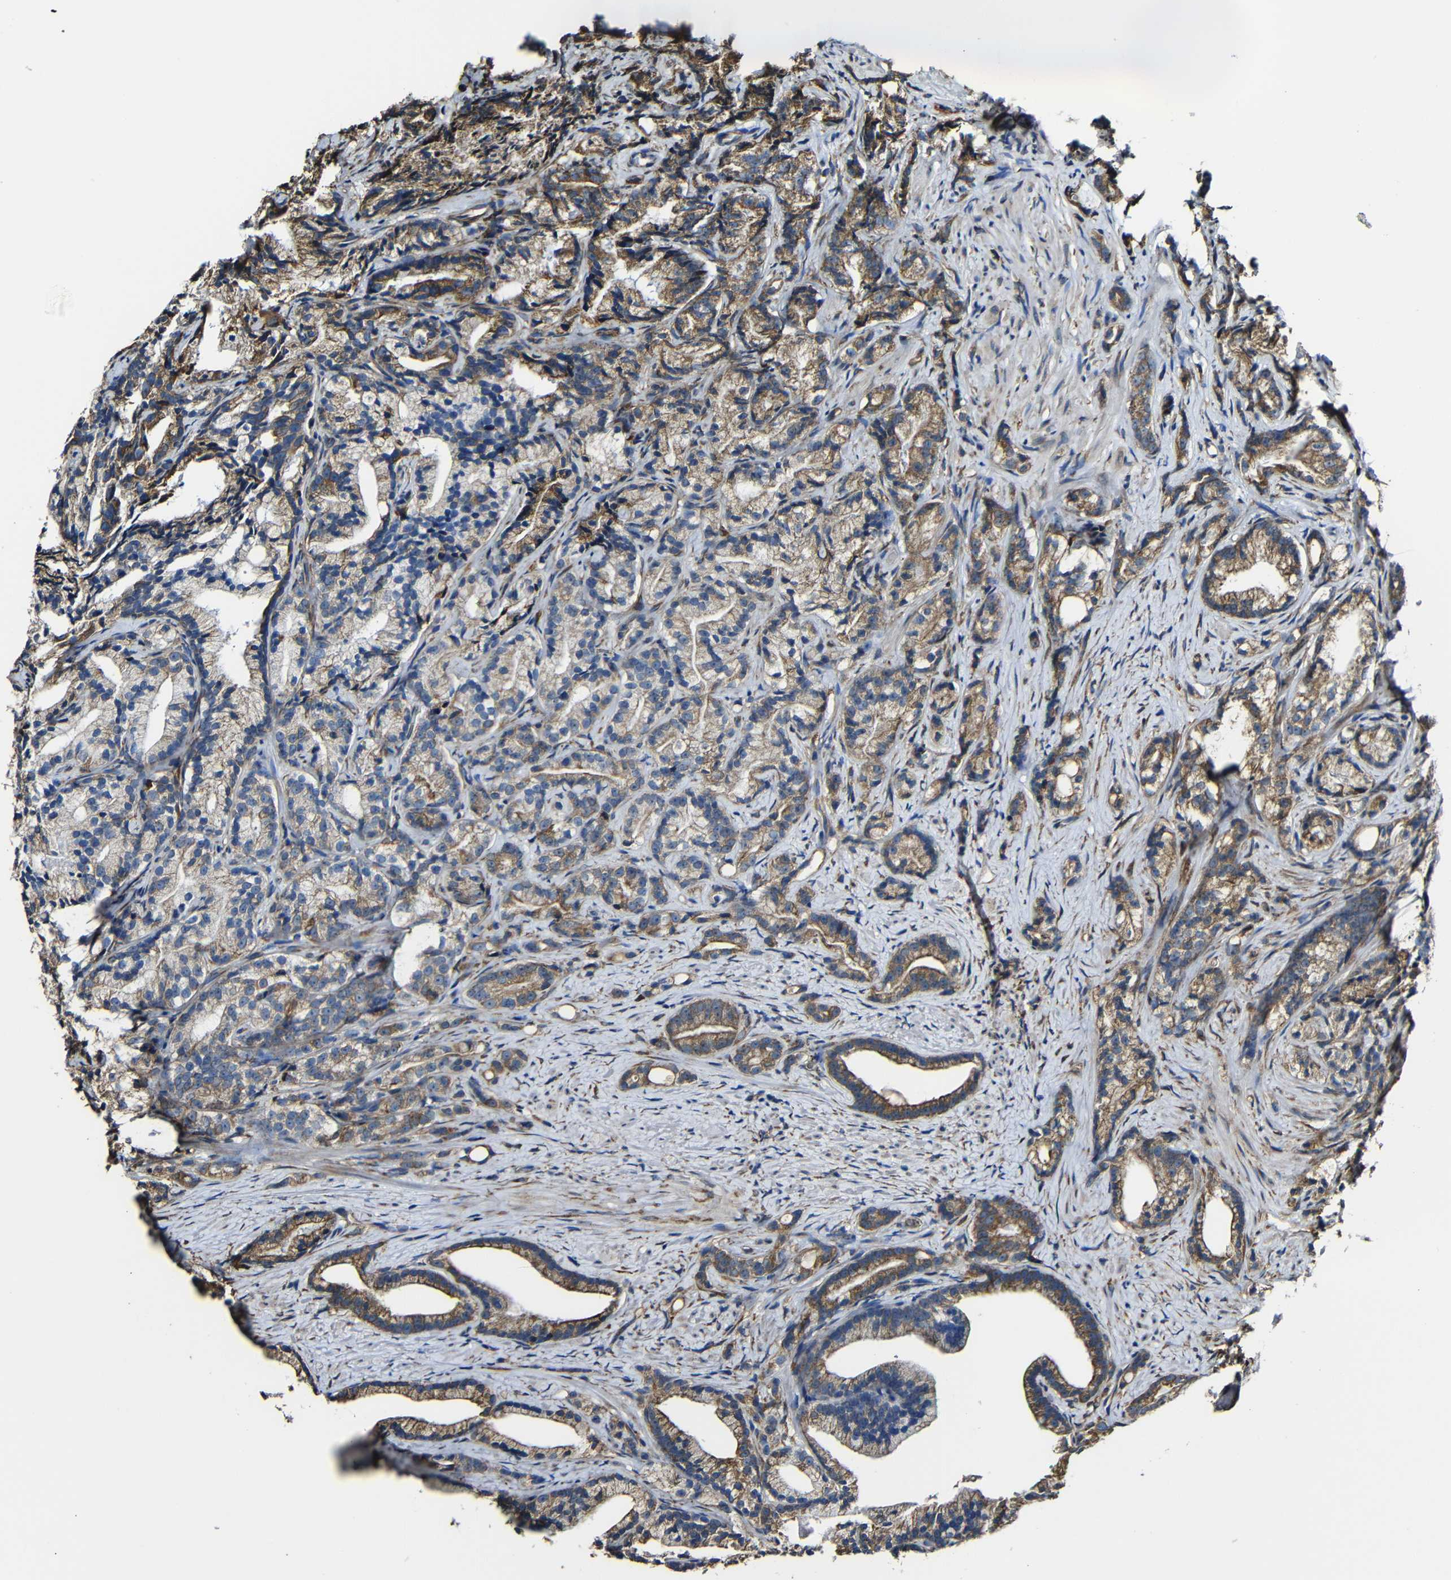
{"staining": {"intensity": "moderate", "quantity": "25%-75%", "location": "cytoplasmic/membranous"}, "tissue": "prostate cancer", "cell_type": "Tumor cells", "image_type": "cancer", "snomed": [{"axis": "morphology", "description": "Adenocarcinoma, Low grade"}, {"axis": "topography", "description": "Prostate"}], "caption": "This is an image of IHC staining of prostate cancer, which shows moderate staining in the cytoplasmic/membranous of tumor cells.", "gene": "PPIB", "patient": {"sex": "male", "age": 89}}